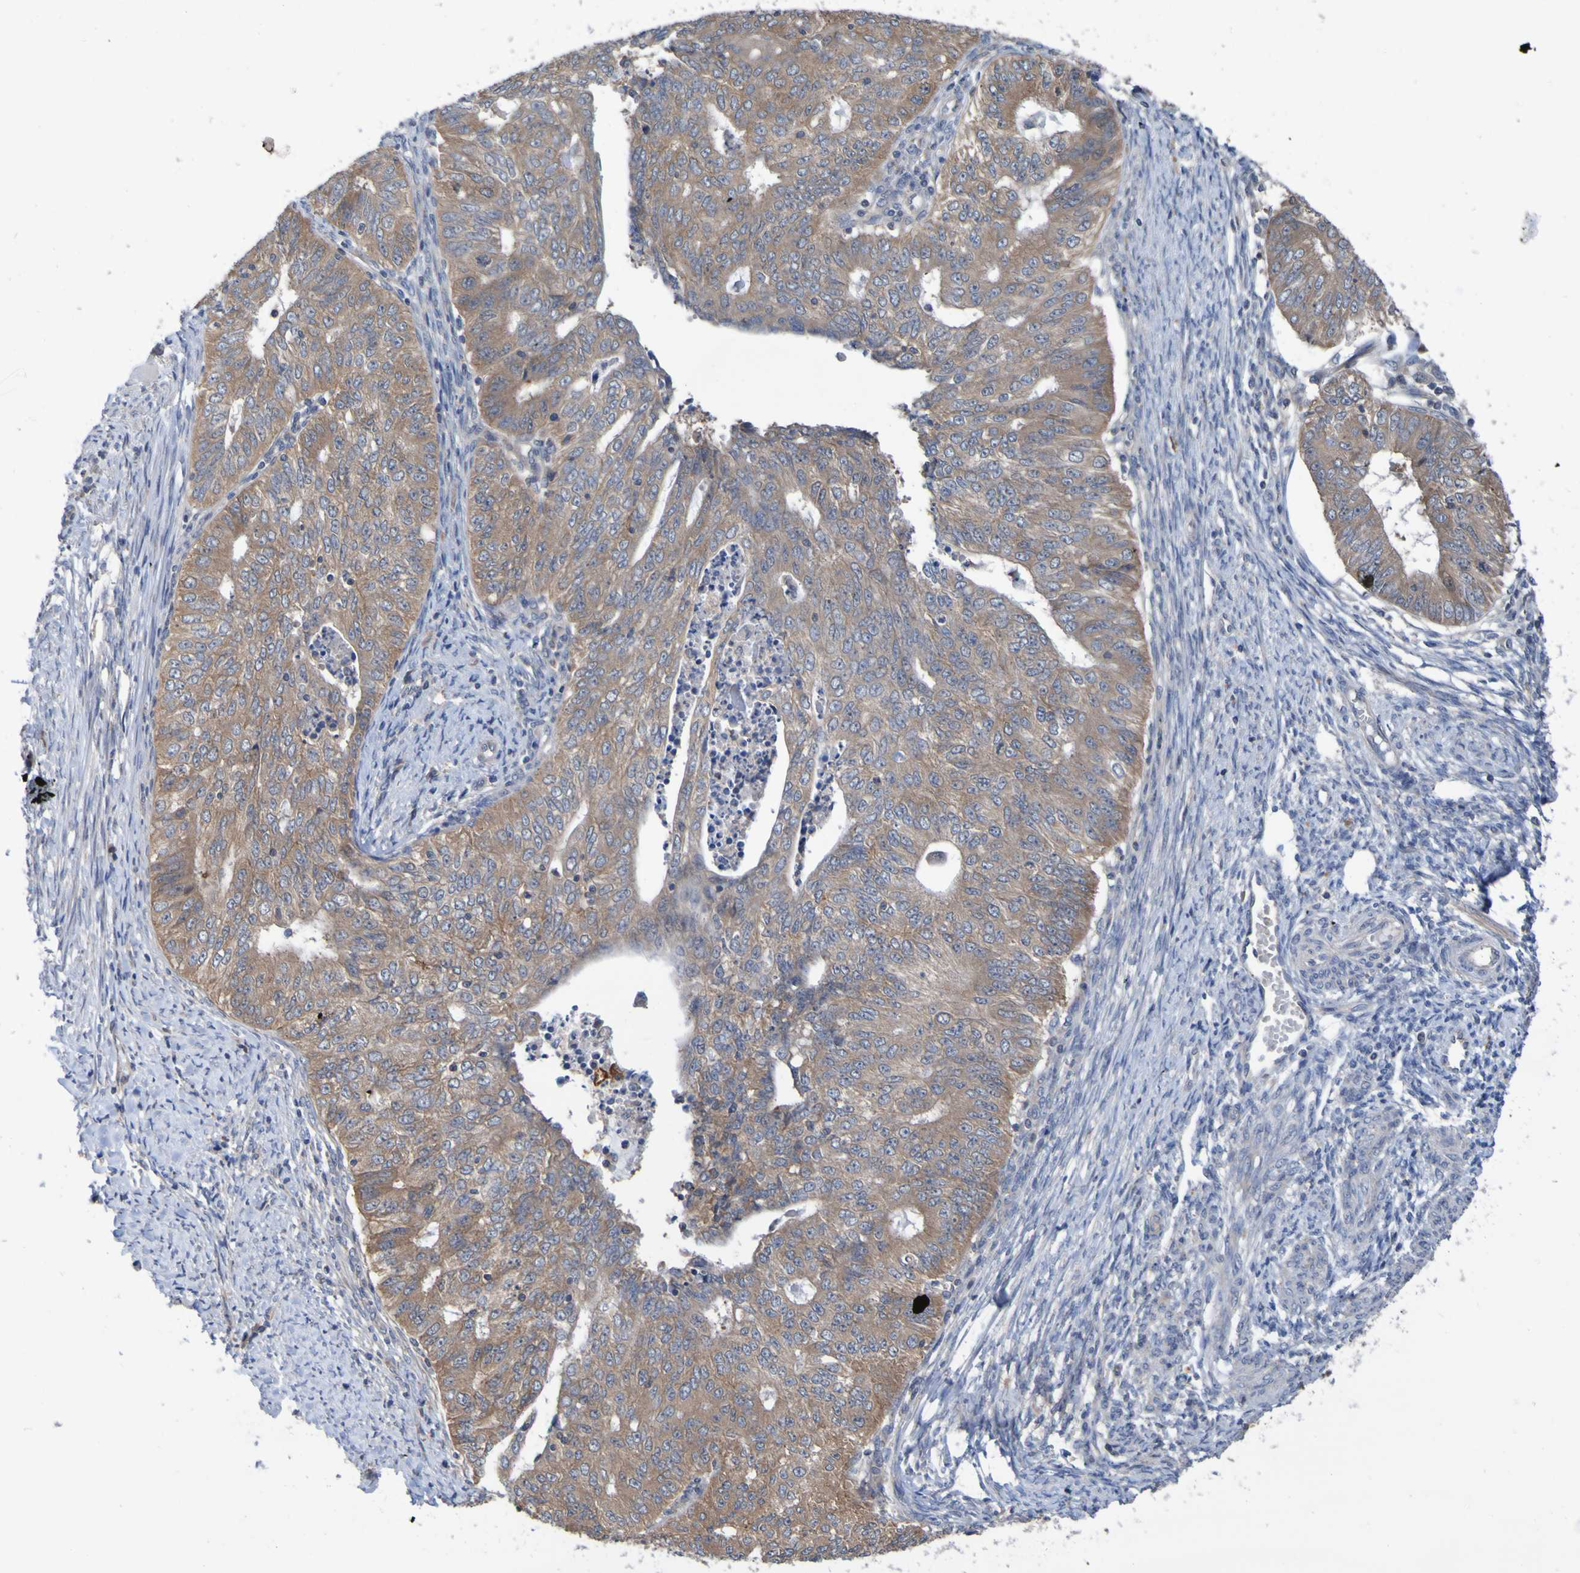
{"staining": {"intensity": "moderate", "quantity": ">75%", "location": "cytoplasmic/membranous"}, "tissue": "endometrial cancer", "cell_type": "Tumor cells", "image_type": "cancer", "snomed": [{"axis": "morphology", "description": "Adenocarcinoma, NOS"}, {"axis": "topography", "description": "Endometrium"}], "caption": "Human adenocarcinoma (endometrial) stained for a protein (brown) demonstrates moderate cytoplasmic/membranous positive staining in about >75% of tumor cells.", "gene": "SDK1", "patient": {"sex": "female", "age": 32}}